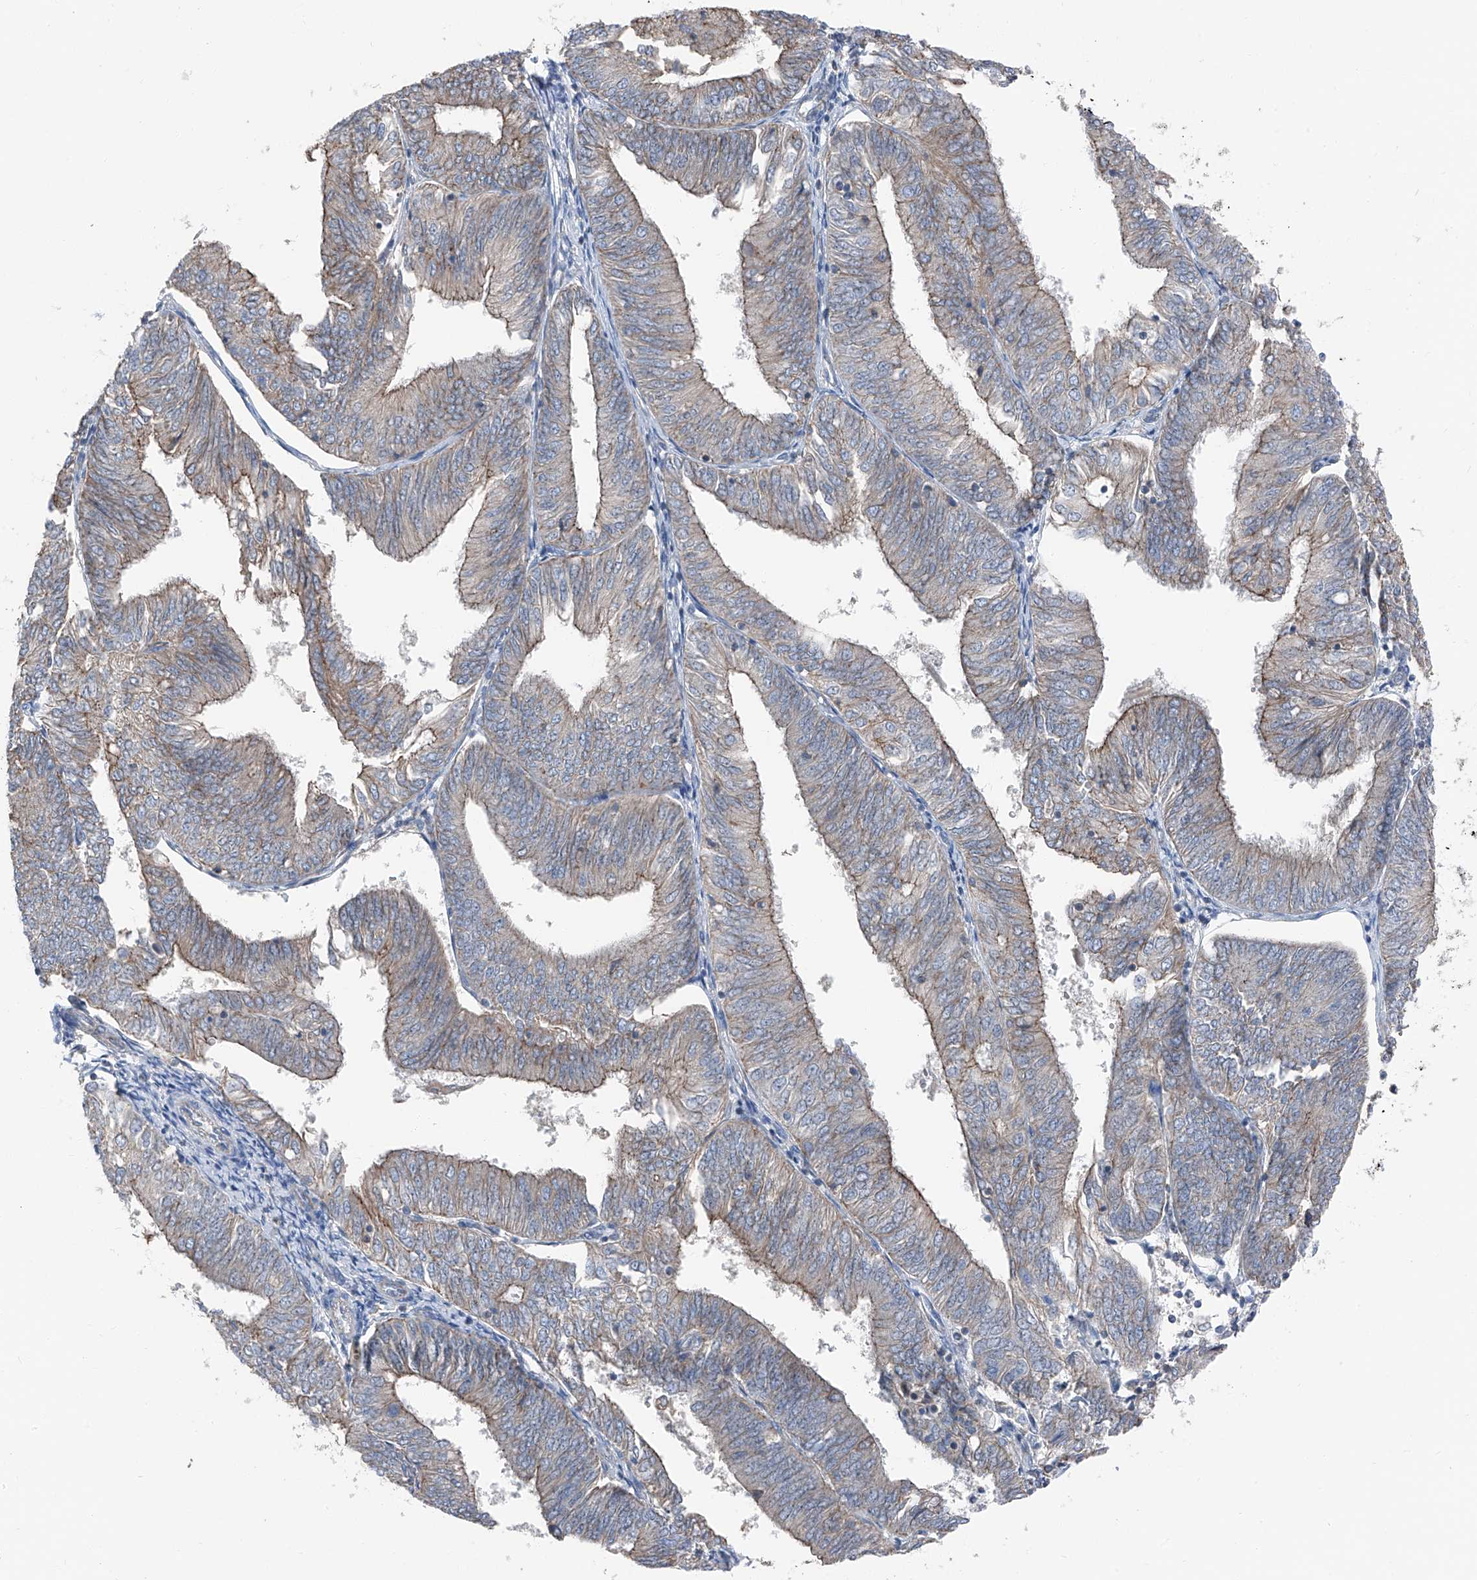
{"staining": {"intensity": "weak", "quantity": "25%-75%", "location": "cytoplasmic/membranous"}, "tissue": "endometrial cancer", "cell_type": "Tumor cells", "image_type": "cancer", "snomed": [{"axis": "morphology", "description": "Adenocarcinoma, NOS"}, {"axis": "topography", "description": "Endometrium"}], "caption": "Protein analysis of endometrial adenocarcinoma tissue displays weak cytoplasmic/membranous positivity in about 25%-75% of tumor cells. The staining is performed using DAB brown chromogen to label protein expression. The nuclei are counter-stained blue using hematoxylin.", "gene": "GPR142", "patient": {"sex": "female", "age": 58}}